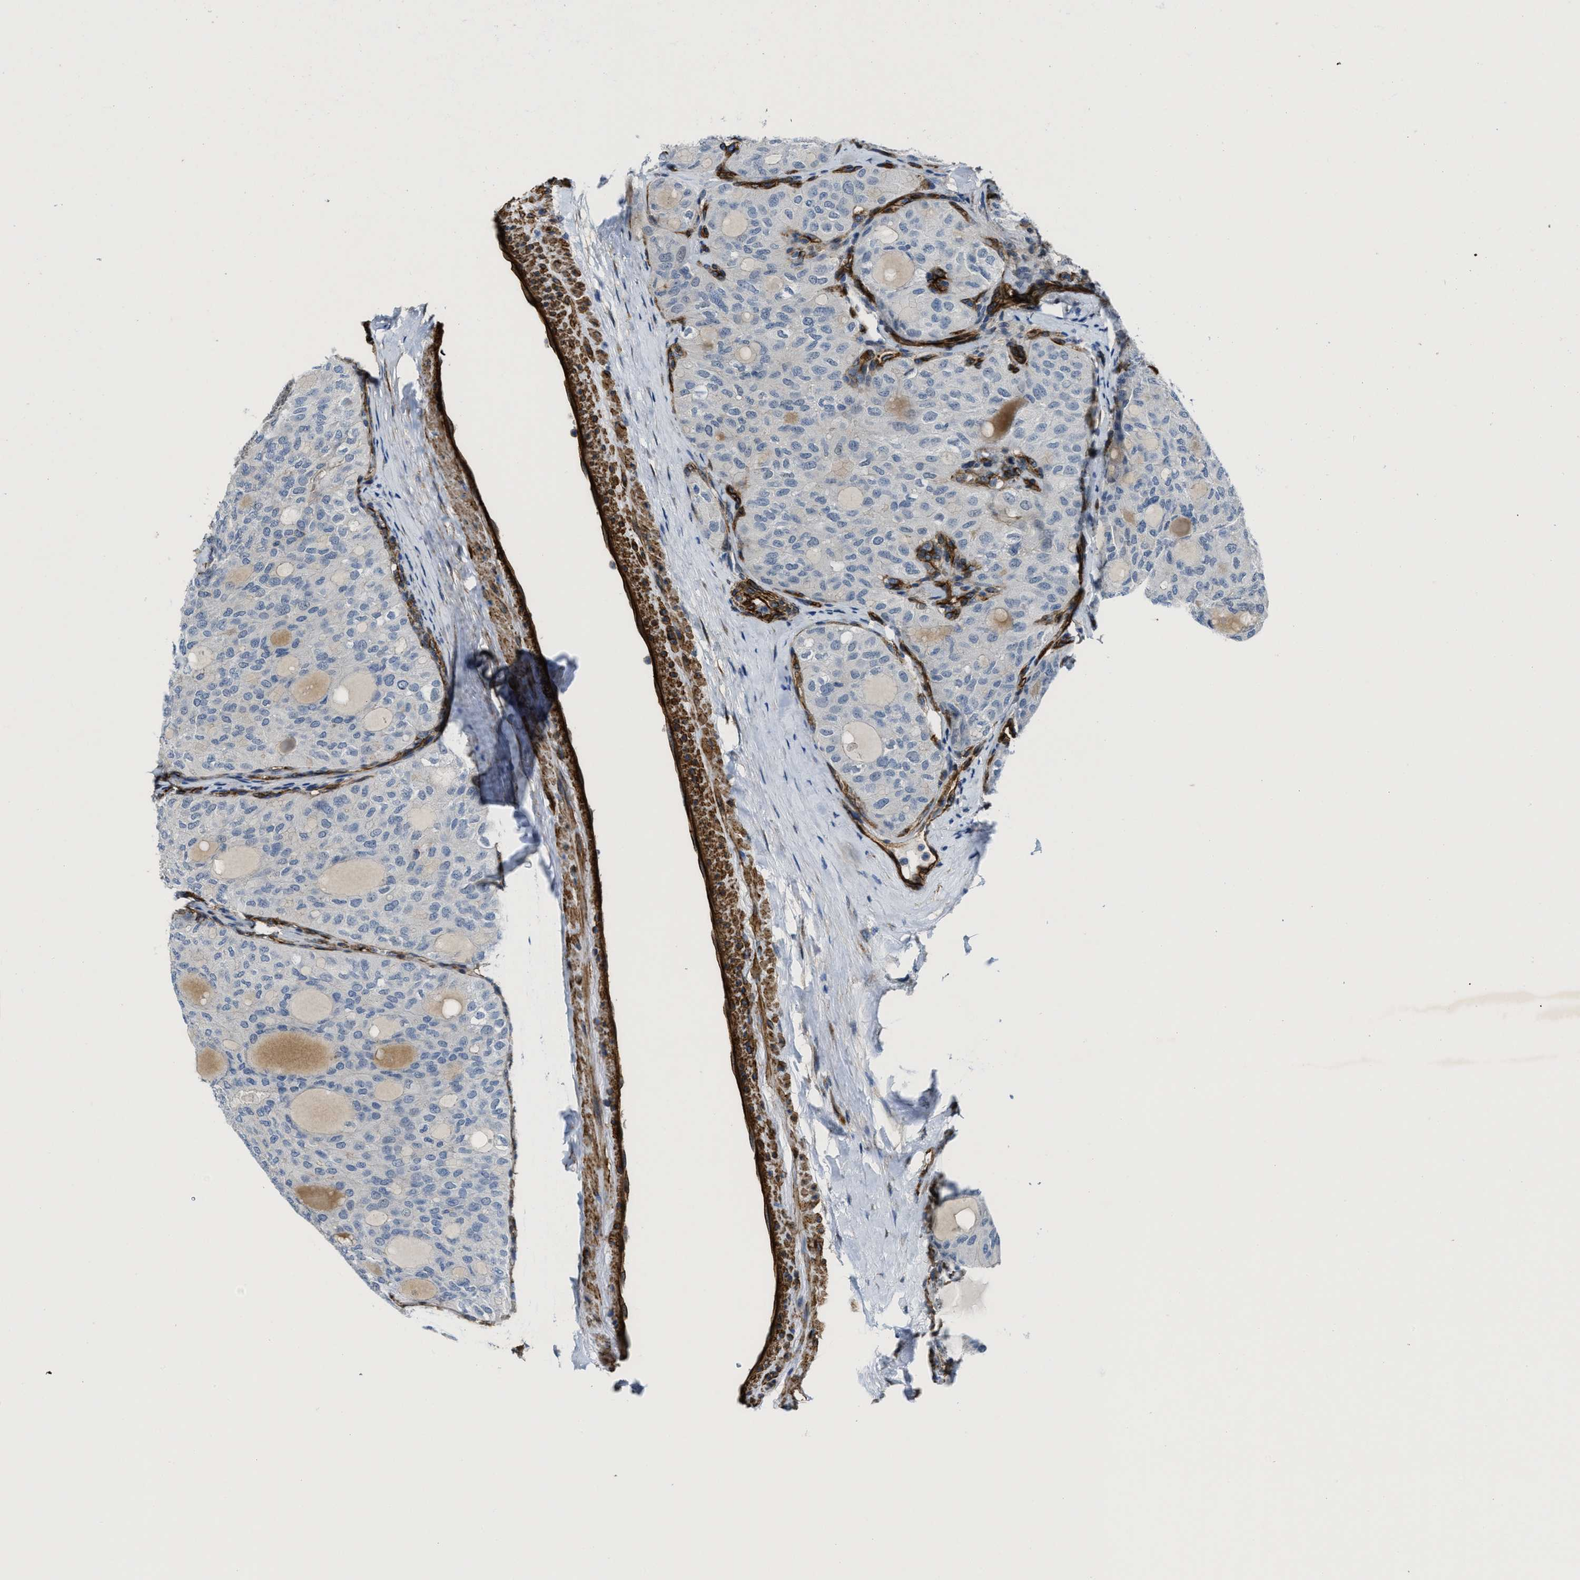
{"staining": {"intensity": "negative", "quantity": "none", "location": "none"}, "tissue": "thyroid cancer", "cell_type": "Tumor cells", "image_type": "cancer", "snomed": [{"axis": "morphology", "description": "Follicular adenoma carcinoma, NOS"}, {"axis": "topography", "description": "Thyroid gland"}], "caption": "The micrograph demonstrates no significant expression in tumor cells of thyroid follicular adenoma carcinoma. (IHC, brightfield microscopy, high magnification).", "gene": "NAB1", "patient": {"sex": "male", "age": 75}}